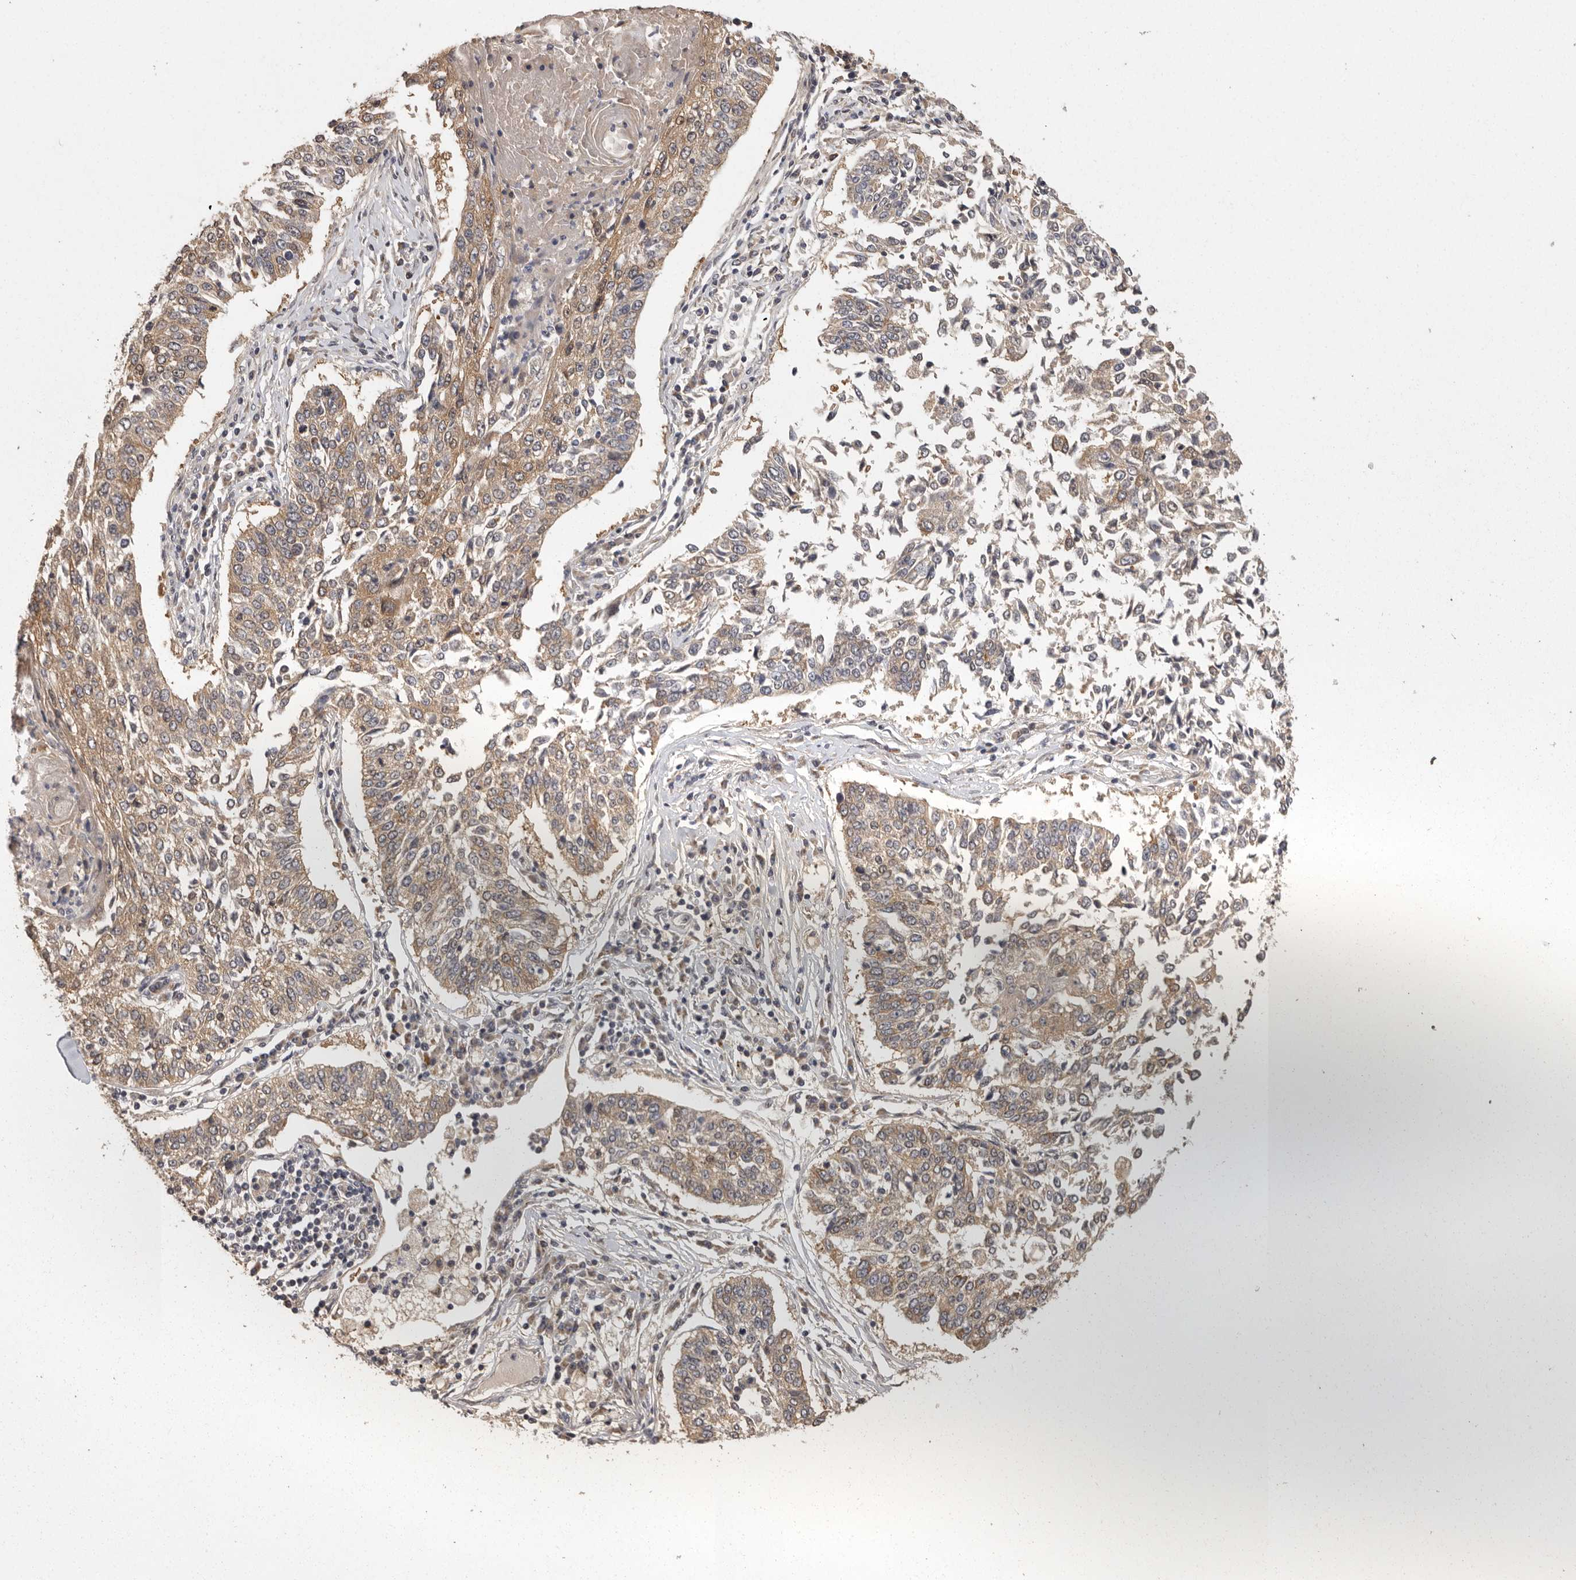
{"staining": {"intensity": "moderate", "quantity": "25%-75%", "location": "cytoplasmic/membranous"}, "tissue": "lung cancer", "cell_type": "Tumor cells", "image_type": "cancer", "snomed": [{"axis": "morphology", "description": "Normal tissue, NOS"}, {"axis": "morphology", "description": "Squamous cell carcinoma, NOS"}, {"axis": "topography", "description": "Cartilage tissue"}, {"axis": "topography", "description": "Lung"}, {"axis": "topography", "description": "Peripheral nerve tissue"}], "caption": "This photomicrograph displays immunohistochemistry (IHC) staining of squamous cell carcinoma (lung), with medium moderate cytoplasmic/membranous positivity in approximately 25%-75% of tumor cells.", "gene": "BAIAP2", "patient": {"sex": "female", "age": 49}}